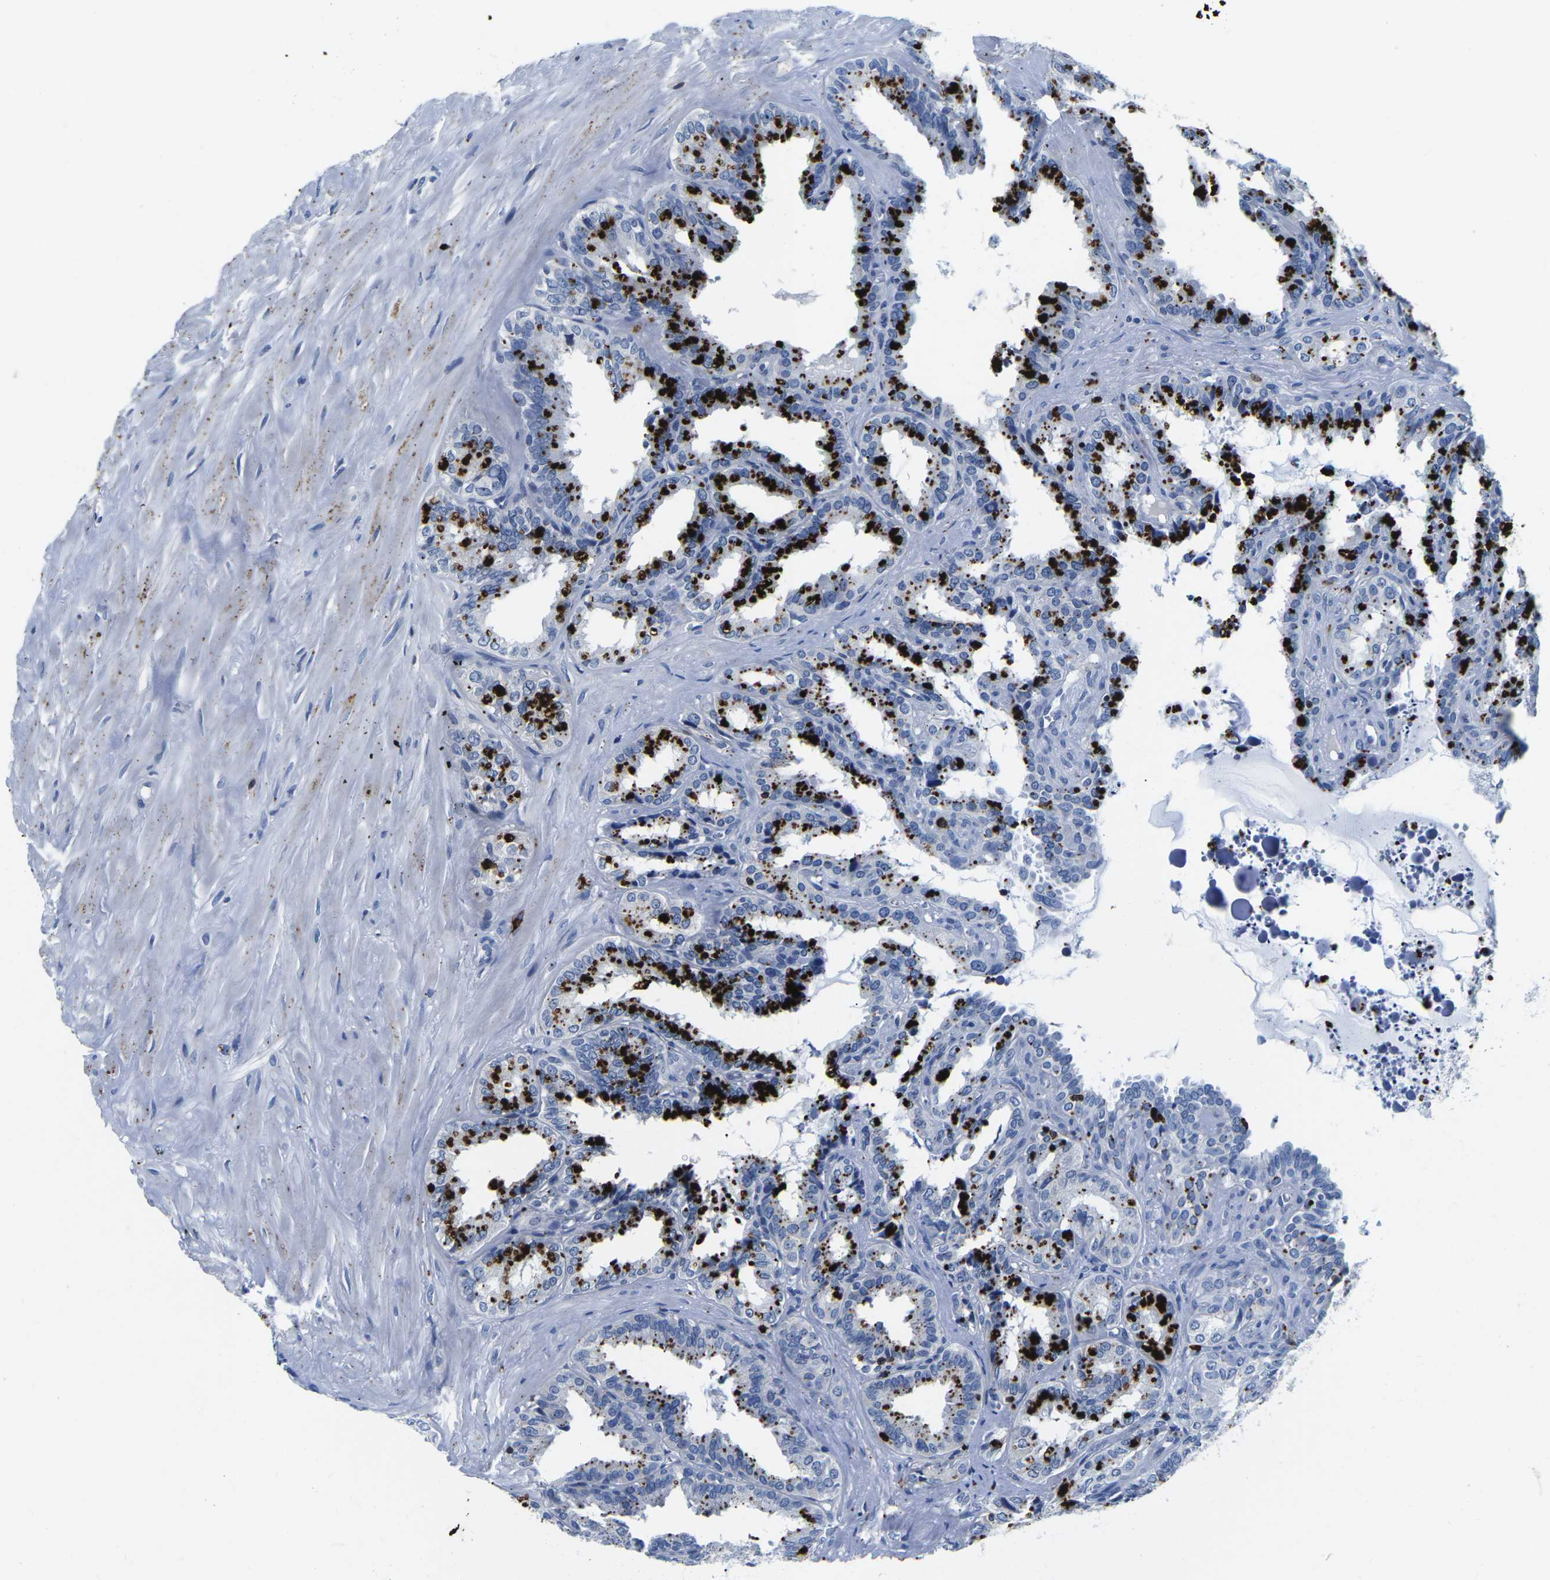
{"staining": {"intensity": "moderate", "quantity": "25%-75%", "location": "cytoplasmic/membranous"}, "tissue": "seminal vesicle", "cell_type": "Glandular cells", "image_type": "normal", "snomed": [{"axis": "morphology", "description": "Normal tissue, NOS"}, {"axis": "topography", "description": "Seminal veicle"}], "caption": "Protein expression analysis of unremarkable human seminal vesicle reveals moderate cytoplasmic/membranous expression in approximately 25%-75% of glandular cells.", "gene": "CTSW", "patient": {"sex": "male", "age": 64}}